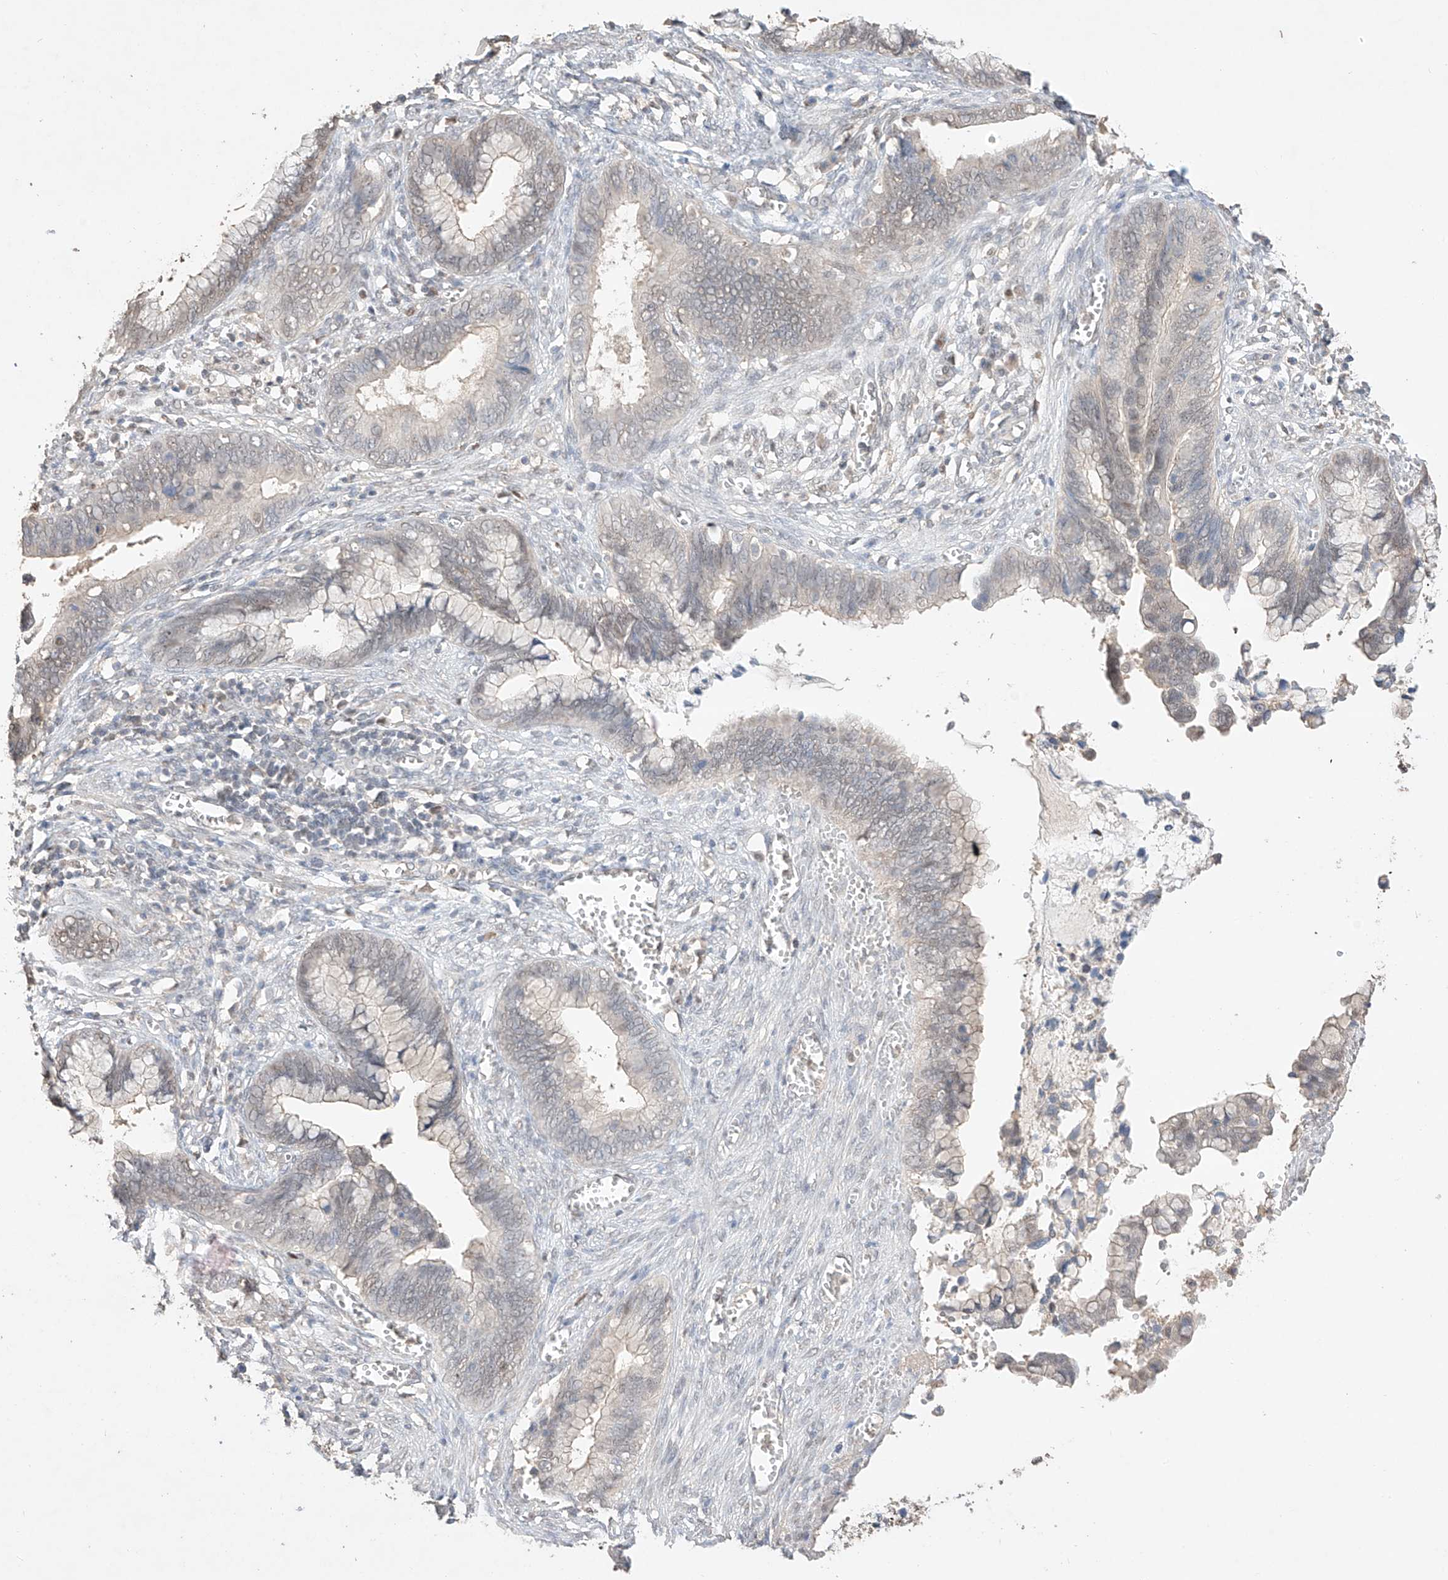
{"staining": {"intensity": "weak", "quantity": "<25%", "location": "cytoplasmic/membranous,nuclear"}, "tissue": "cervical cancer", "cell_type": "Tumor cells", "image_type": "cancer", "snomed": [{"axis": "morphology", "description": "Adenocarcinoma, NOS"}, {"axis": "topography", "description": "Cervix"}], "caption": "Immunohistochemical staining of human adenocarcinoma (cervical) displays no significant expression in tumor cells.", "gene": "APIP", "patient": {"sex": "female", "age": 44}}